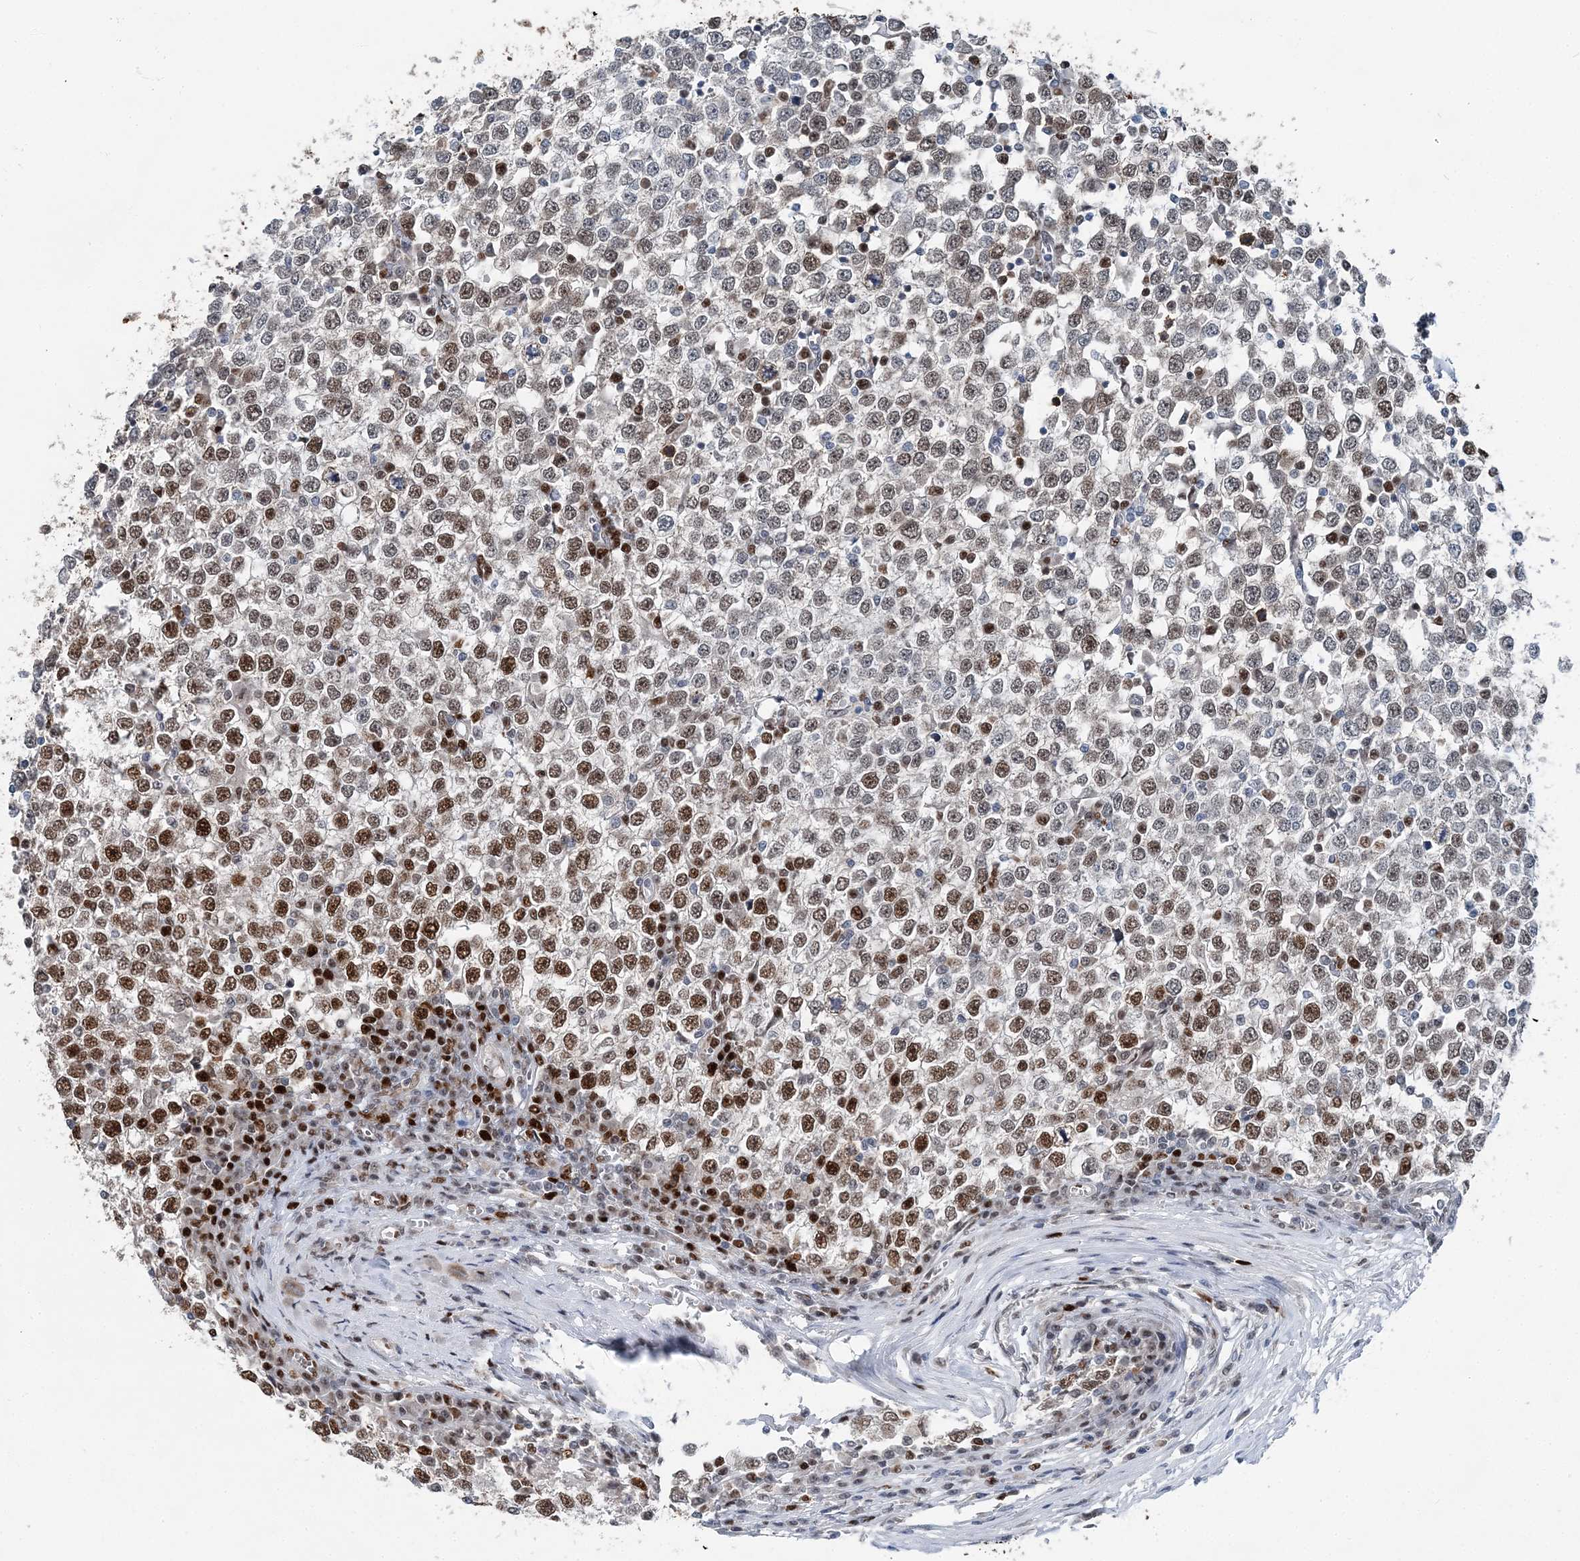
{"staining": {"intensity": "moderate", "quantity": "25%-75%", "location": "nuclear"}, "tissue": "testis cancer", "cell_type": "Tumor cells", "image_type": "cancer", "snomed": [{"axis": "morphology", "description": "Seminoma, NOS"}, {"axis": "topography", "description": "Testis"}], "caption": "Human testis cancer (seminoma) stained for a protein (brown) exhibits moderate nuclear positive staining in approximately 25%-75% of tumor cells.", "gene": "HAT1", "patient": {"sex": "male", "age": 65}}